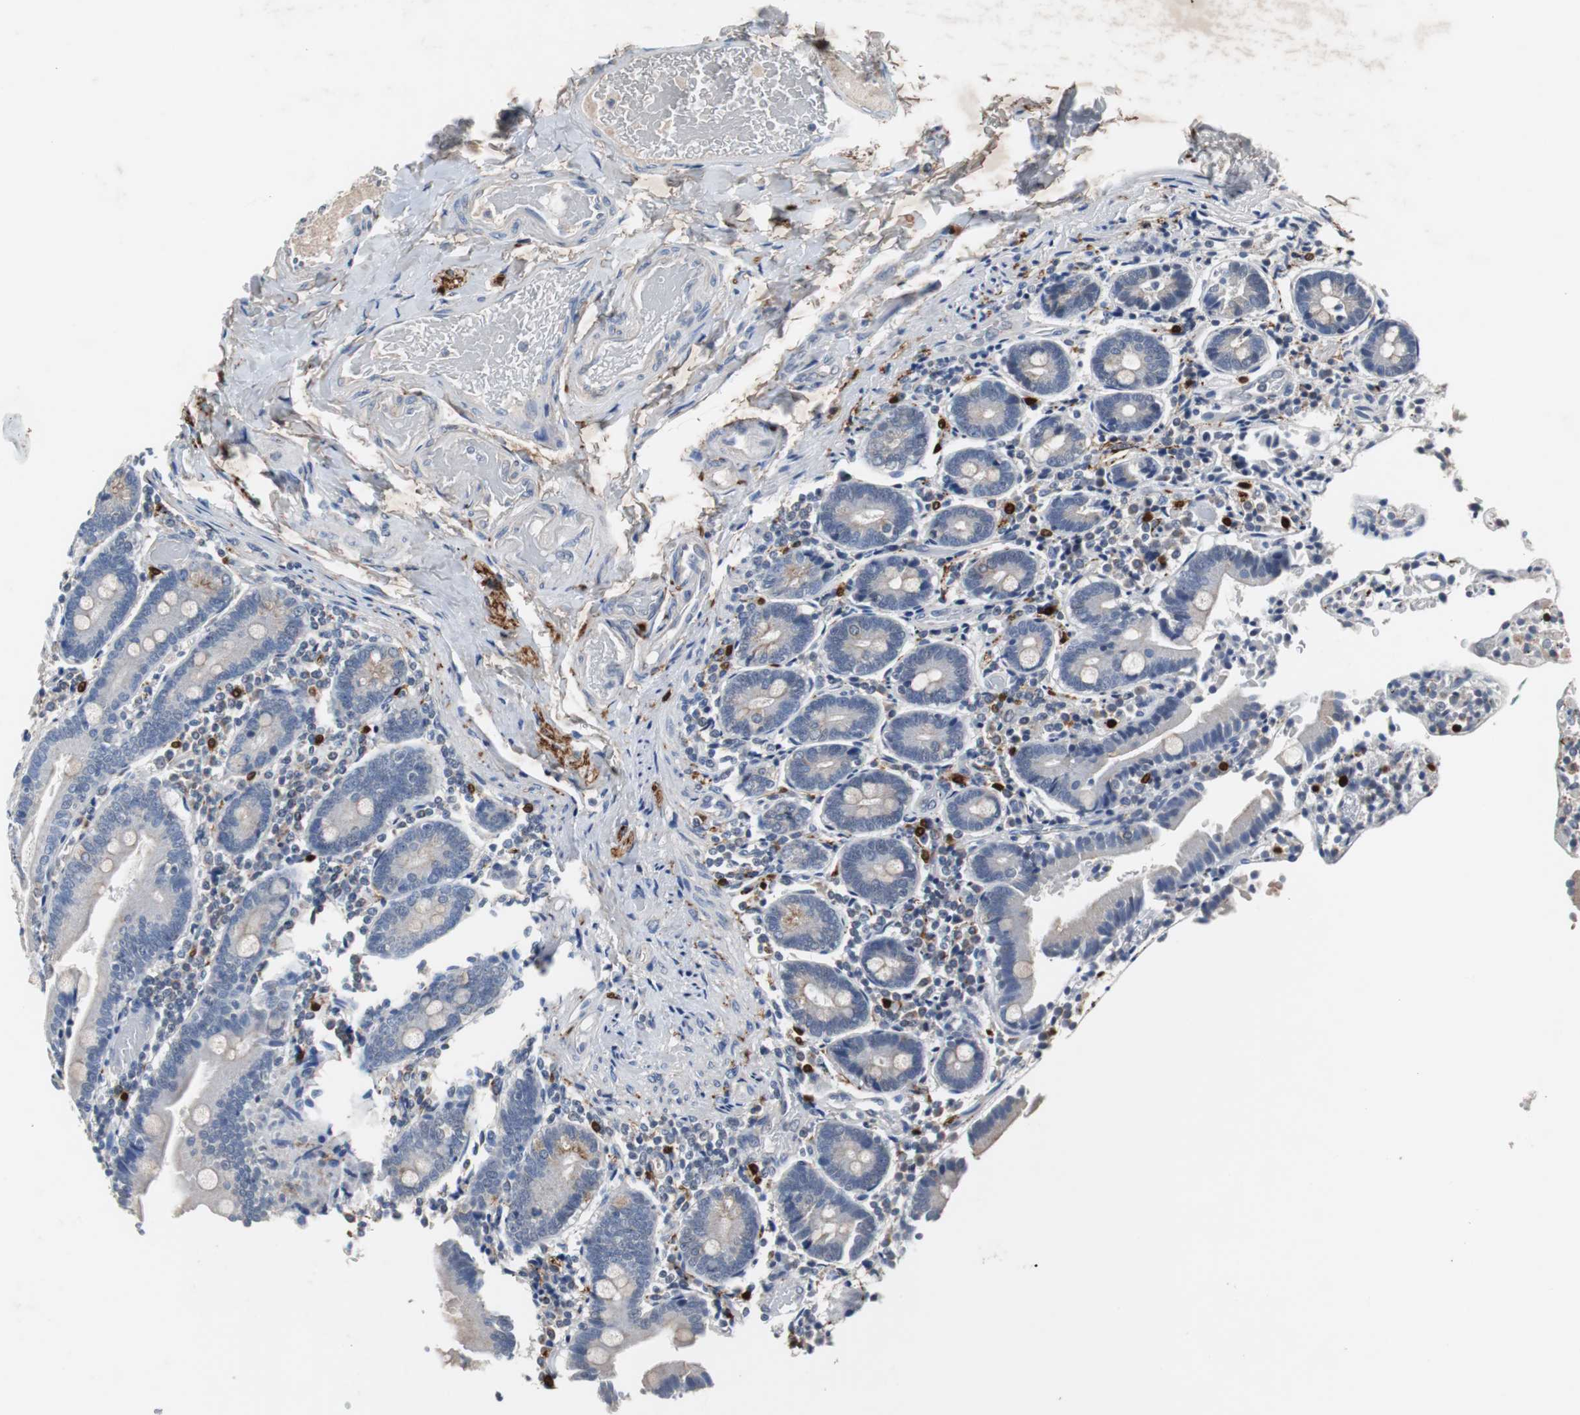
{"staining": {"intensity": "weak", "quantity": "<25%", "location": "cytoplasmic/membranous"}, "tissue": "duodenum", "cell_type": "Glandular cells", "image_type": "normal", "snomed": [{"axis": "morphology", "description": "Normal tissue, NOS"}, {"axis": "topography", "description": "Duodenum"}], "caption": "The immunohistochemistry micrograph has no significant positivity in glandular cells of duodenum. The staining is performed using DAB brown chromogen with nuclei counter-stained in using hematoxylin.", "gene": "CALB2", "patient": {"sex": "female", "age": 53}}